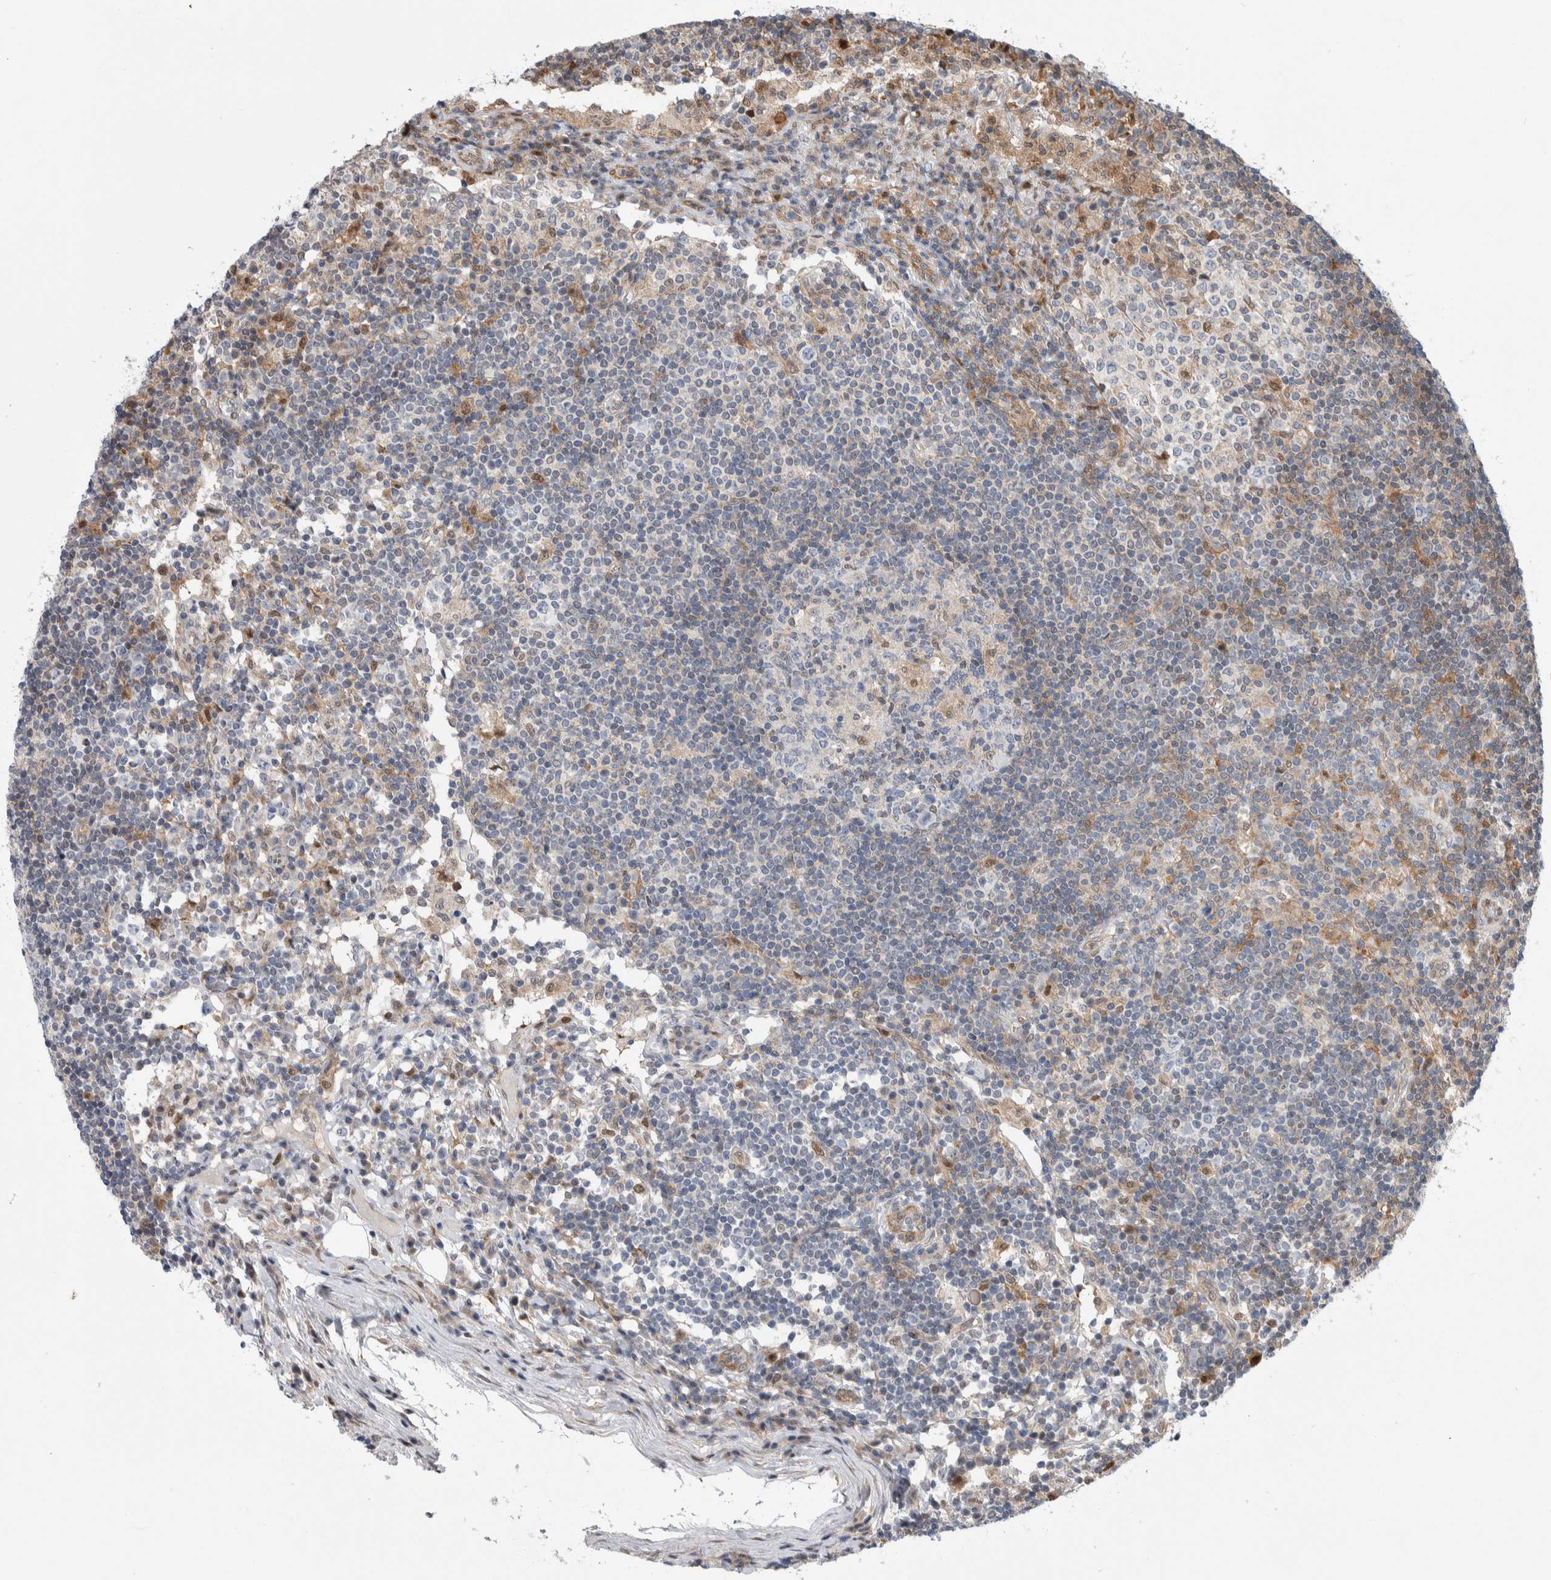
{"staining": {"intensity": "weak", "quantity": "<25%", "location": "cytoplasmic/membranous"}, "tissue": "lymph node", "cell_type": "Germinal center cells", "image_type": "normal", "snomed": [{"axis": "morphology", "description": "Normal tissue, NOS"}, {"axis": "topography", "description": "Lymph node"}], "caption": "Immunohistochemistry (IHC) histopathology image of unremarkable lymph node: human lymph node stained with DAB (3,3'-diaminobenzidine) reveals no significant protein staining in germinal center cells.", "gene": "PTPA", "patient": {"sex": "female", "age": 53}}